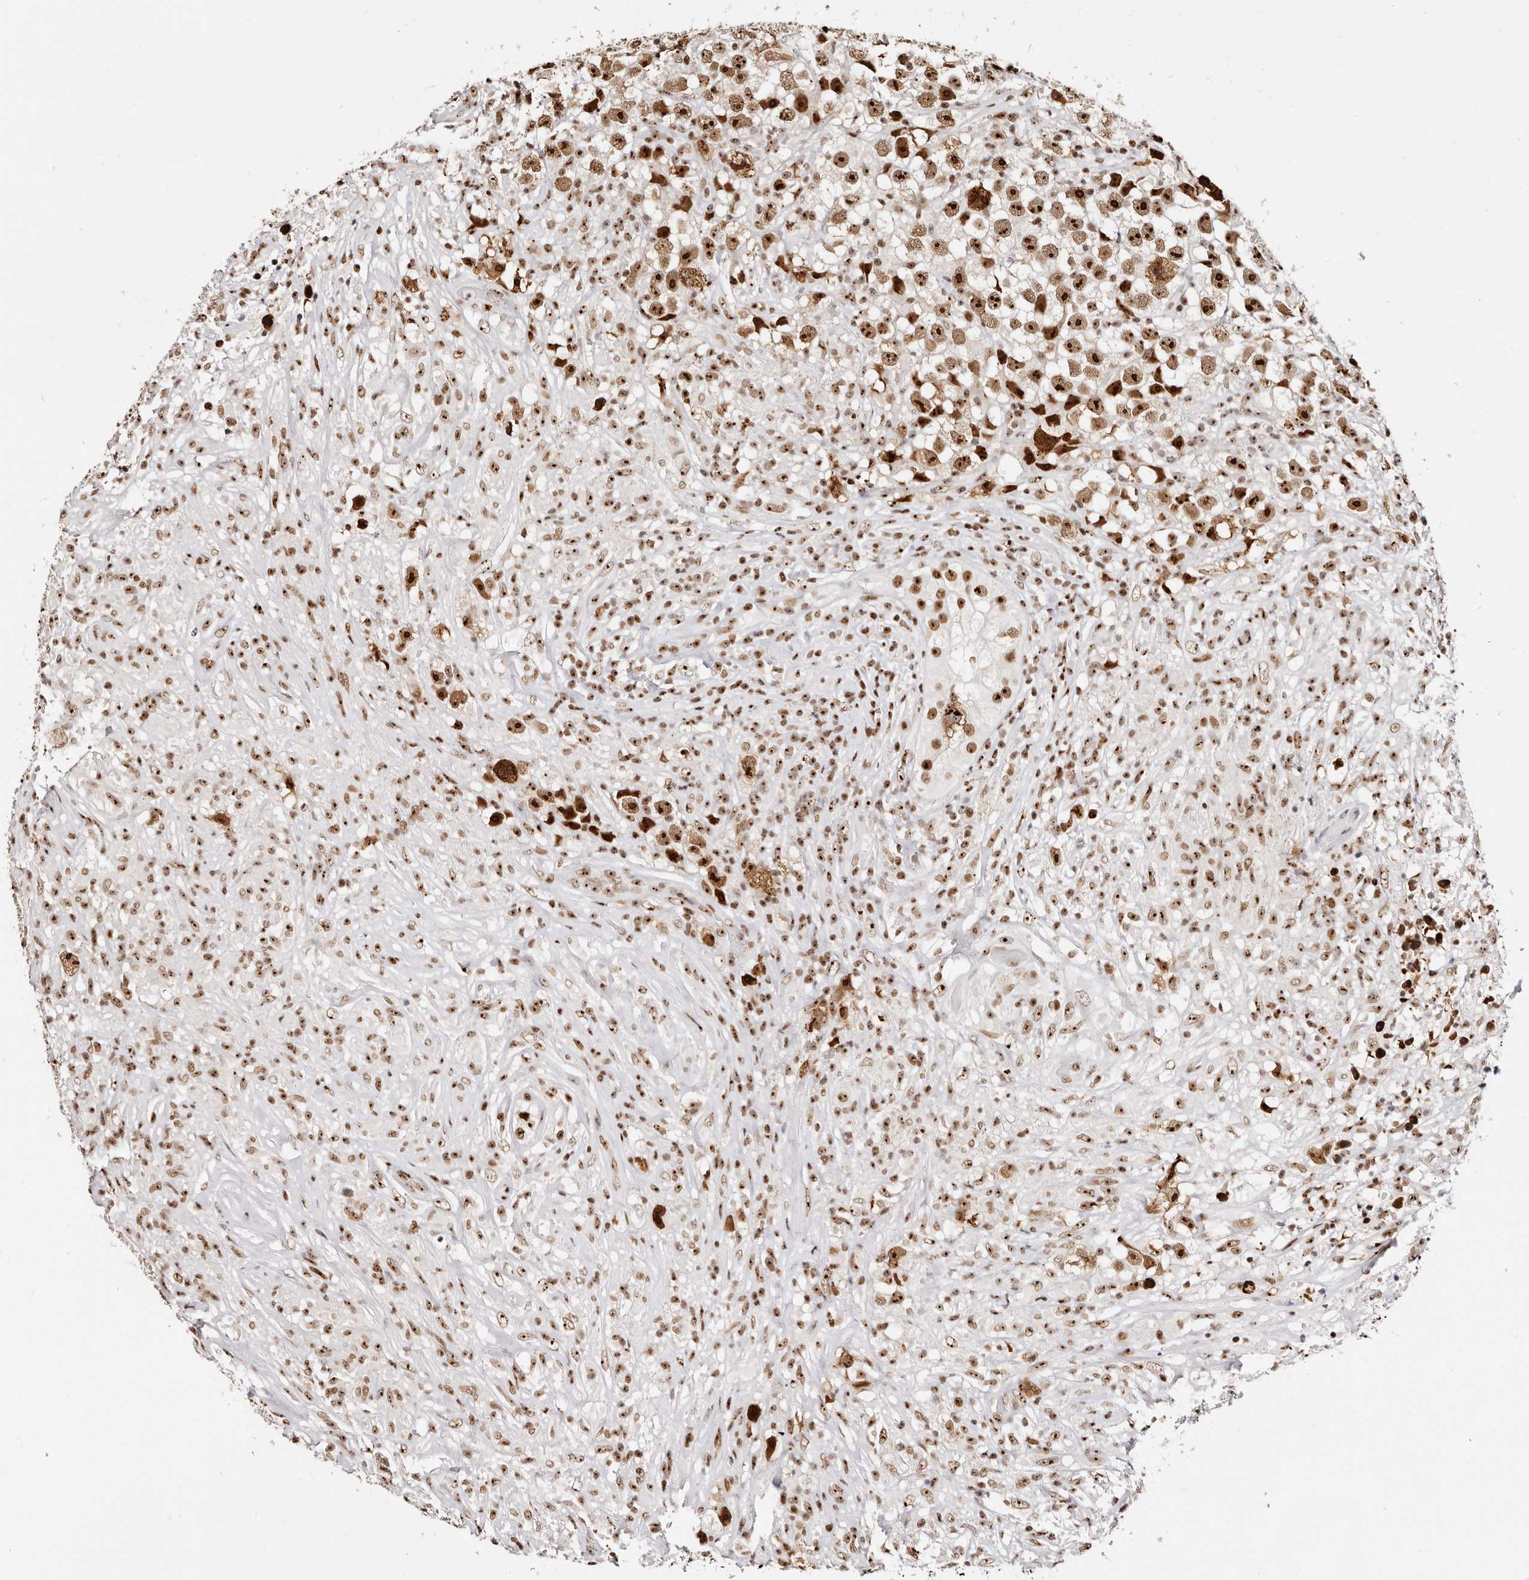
{"staining": {"intensity": "strong", "quantity": ">75%", "location": "nuclear"}, "tissue": "testis cancer", "cell_type": "Tumor cells", "image_type": "cancer", "snomed": [{"axis": "morphology", "description": "Seminoma, NOS"}, {"axis": "topography", "description": "Testis"}], "caption": "This is a micrograph of IHC staining of seminoma (testis), which shows strong staining in the nuclear of tumor cells.", "gene": "IQGAP3", "patient": {"sex": "male", "age": 49}}